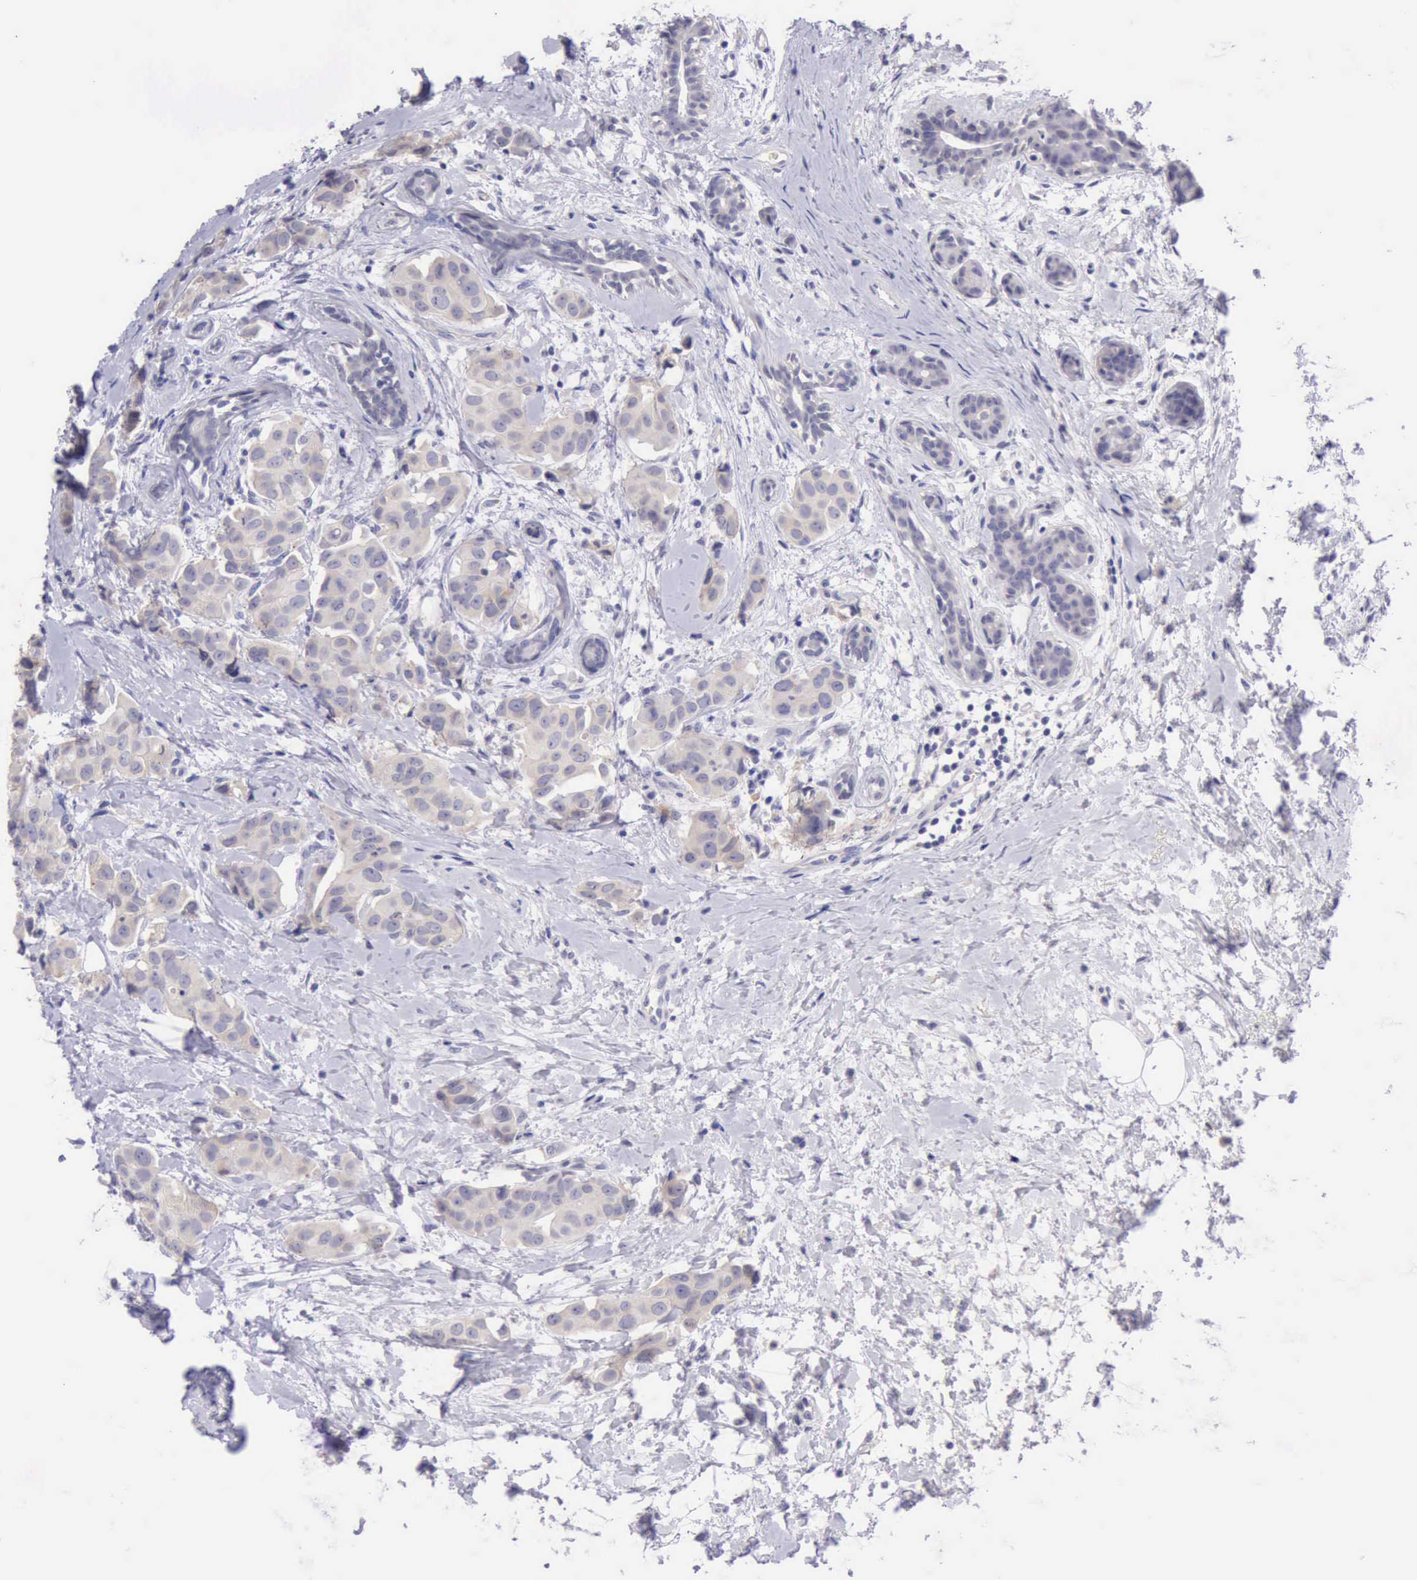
{"staining": {"intensity": "weak", "quantity": ">75%", "location": "cytoplasmic/membranous"}, "tissue": "breast cancer", "cell_type": "Tumor cells", "image_type": "cancer", "snomed": [{"axis": "morphology", "description": "Duct carcinoma"}, {"axis": "topography", "description": "Breast"}], "caption": "Protein analysis of breast cancer tissue reveals weak cytoplasmic/membranous positivity in approximately >75% of tumor cells.", "gene": "LRFN5", "patient": {"sex": "female", "age": 40}}